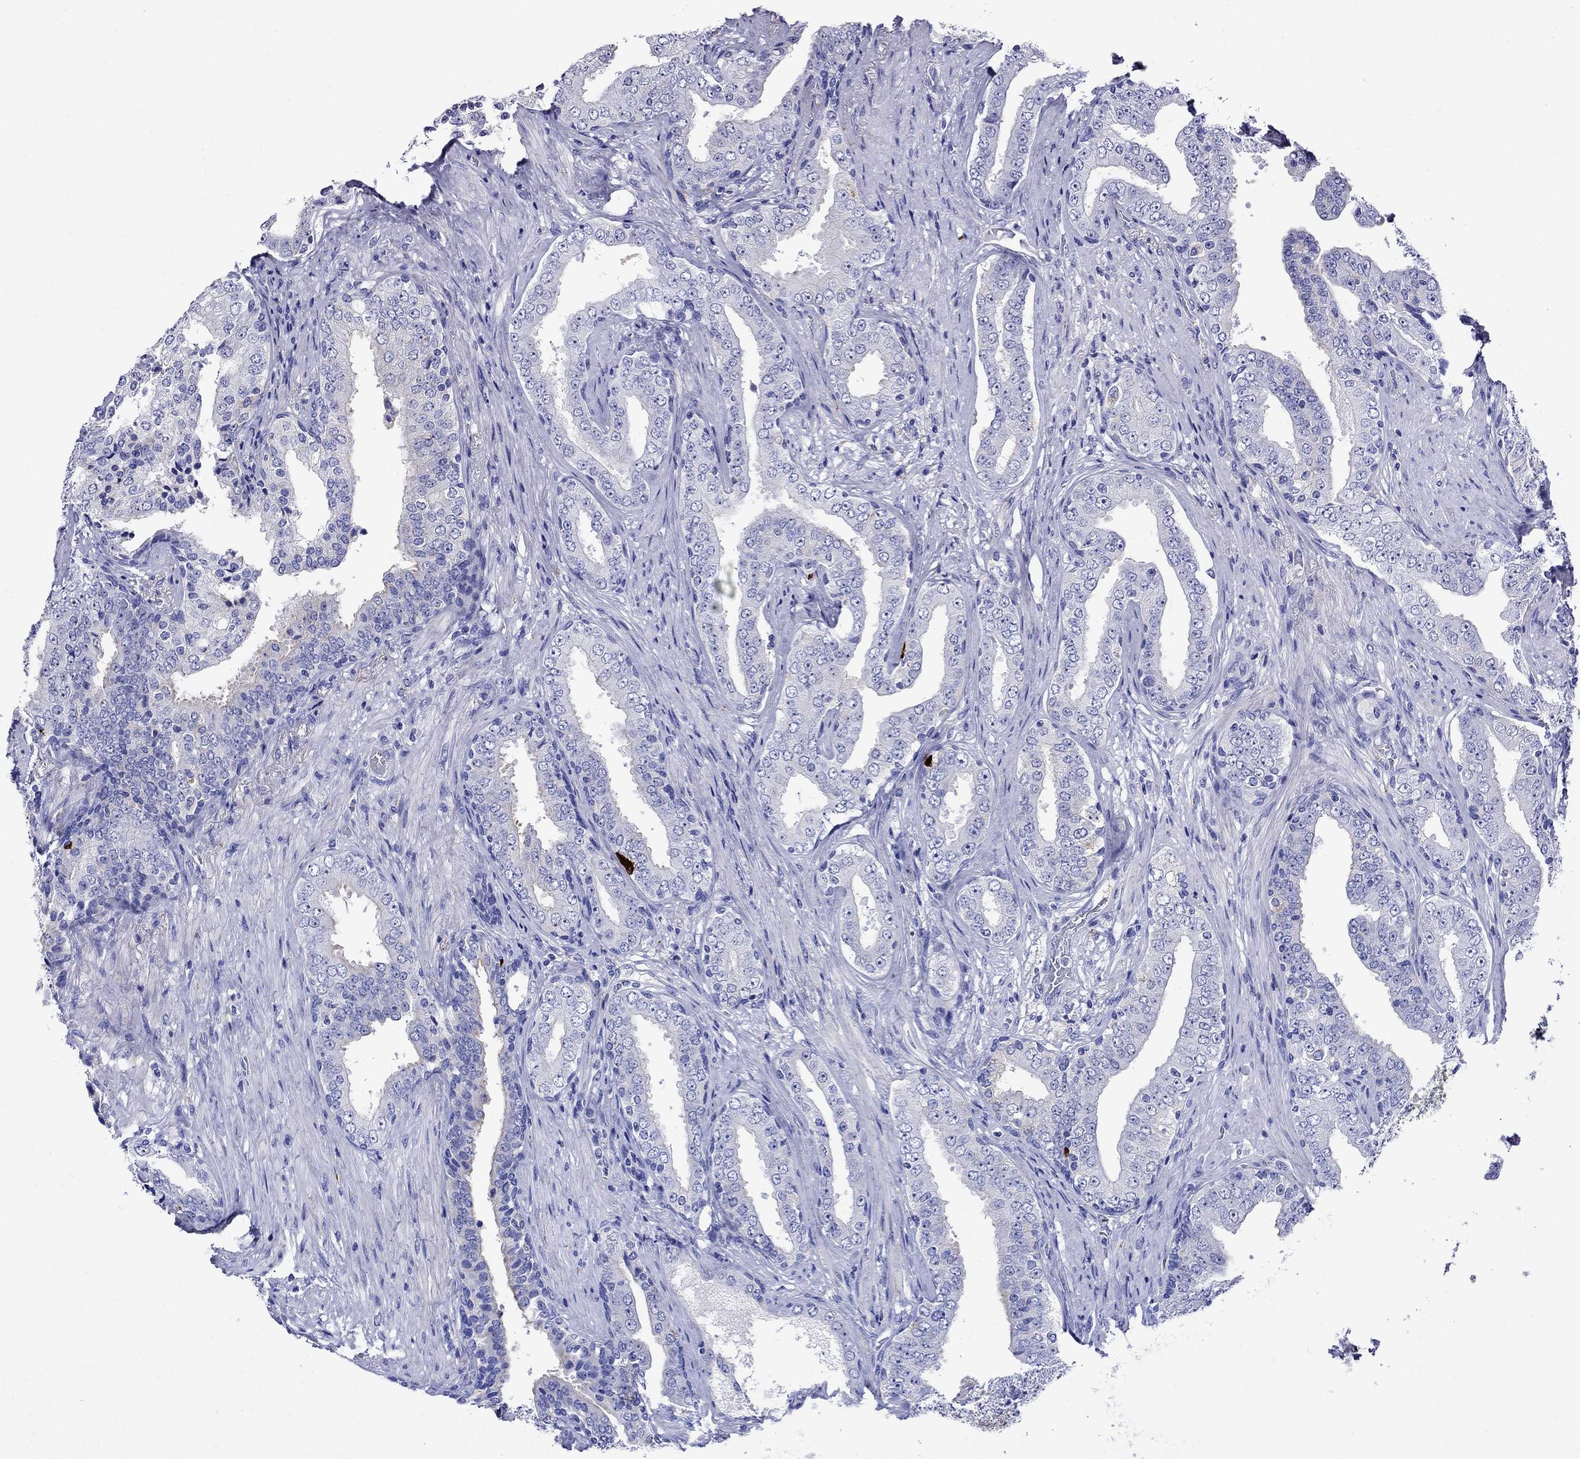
{"staining": {"intensity": "negative", "quantity": "none", "location": "none"}, "tissue": "prostate cancer", "cell_type": "Tumor cells", "image_type": "cancer", "snomed": [{"axis": "morphology", "description": "Adenocarcinoma, Low grade"}, {"axis": "topography", "description": "Prostate and seminal vesicle, NOS"}], "caption": "Immunohistochemistry photomicrograph of neoplastic tissue: human prostate cancer (low-grade adenocarcinoma) stained with DAB reveals no significant protein staining in tumor cells.", "gene": "SCG2", "patient": {"sex": "male", "age": 61}}